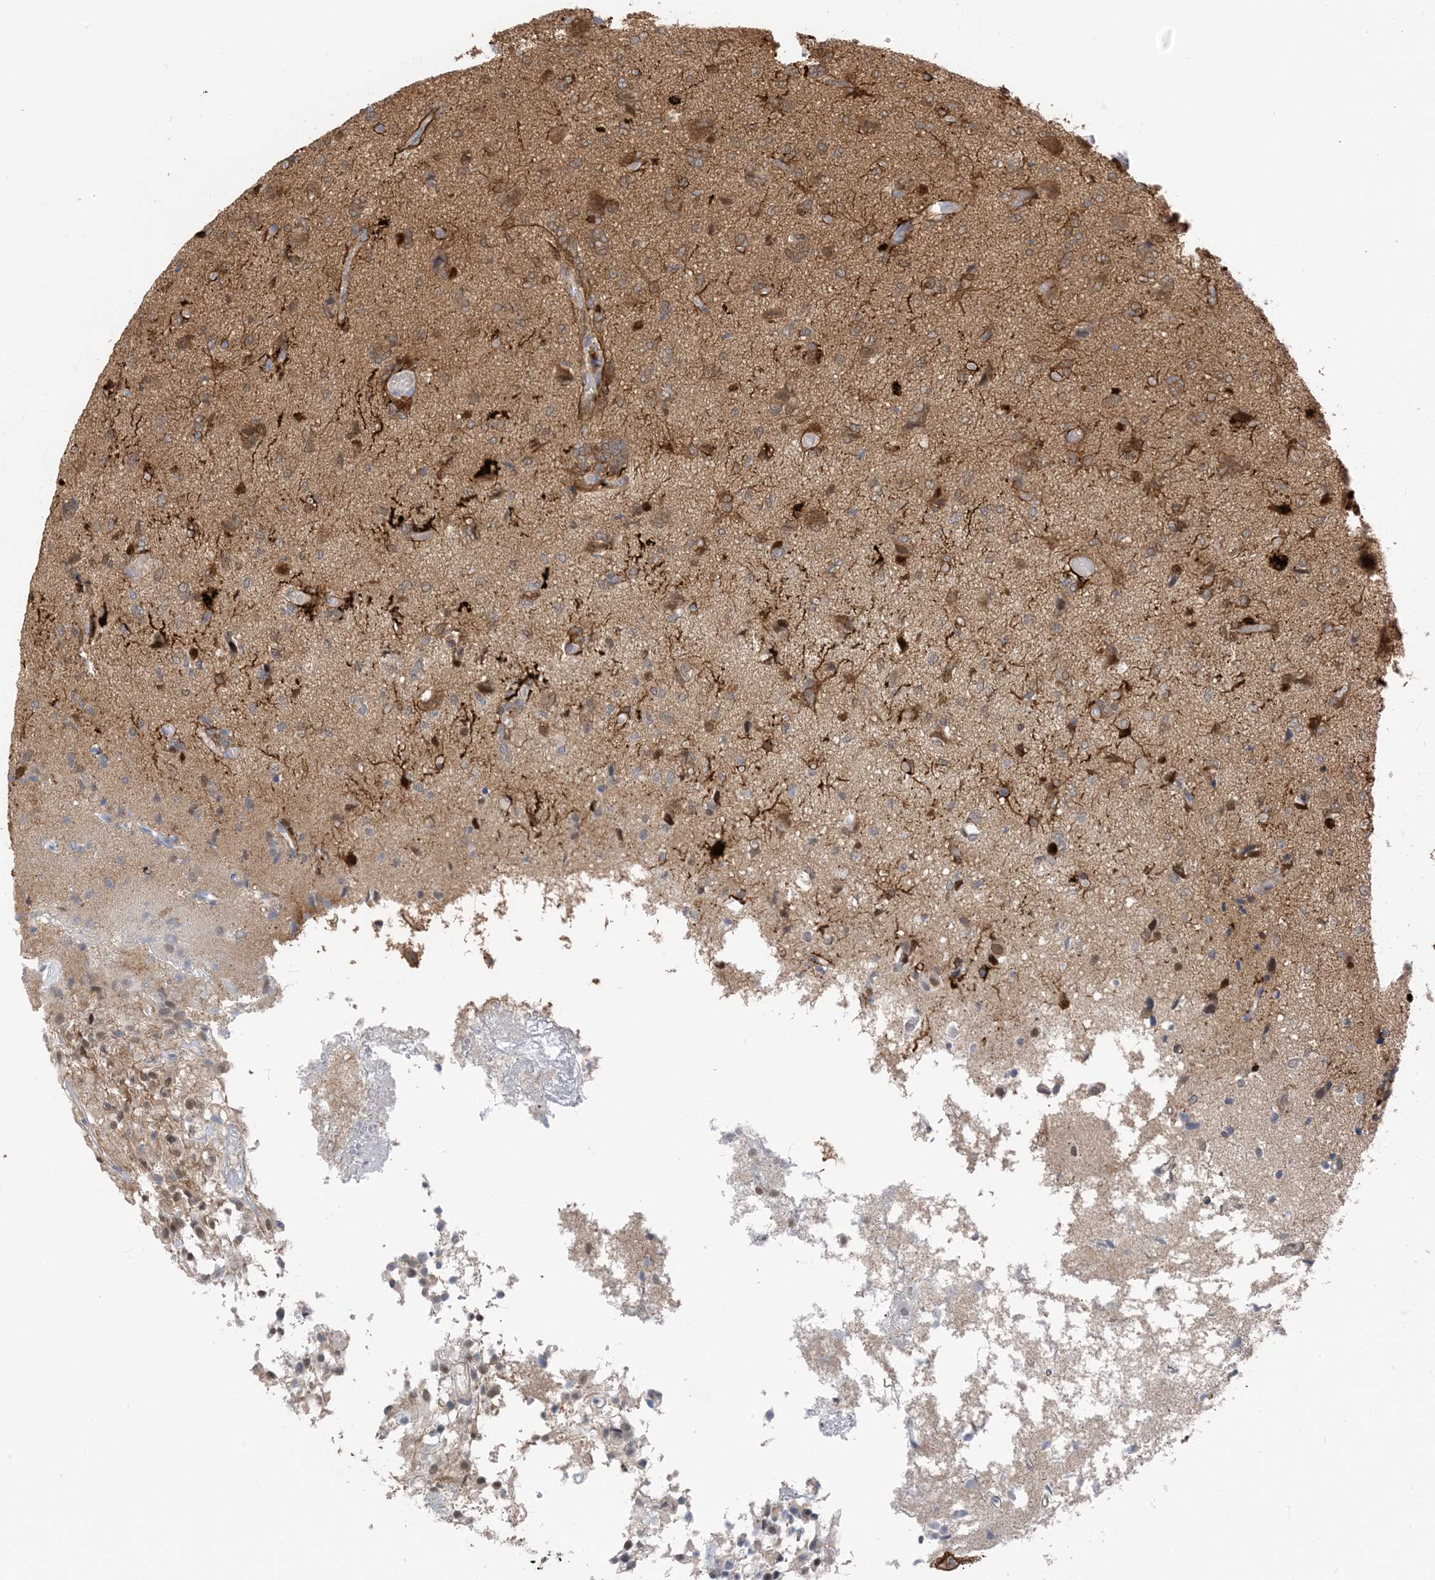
{"staining": {"intensity": "moderate", "quantity": ">75%", "location": "cytoplasmic/membranous"}, "tissue": "glioma", "cell_type": "Tumor cells", "image_type": "cancer", "snomed": [{"axis": "morphology", "description": "Glioma, malignant, High grade"}, {"axis": "topography", "description": "Brain"}], "caption": "A medium amount of moderate cytoplasmic/membranous positivity is present in approximately >75% of tumor cells in glioma tissue. The protein of interest is stained brown, and the nuclei are stained in blue (DAB IHC with brightfield microscopy, high magnification).", "gene": "ZC3H12A", "patient": {"sex": "female", "age": 59}}